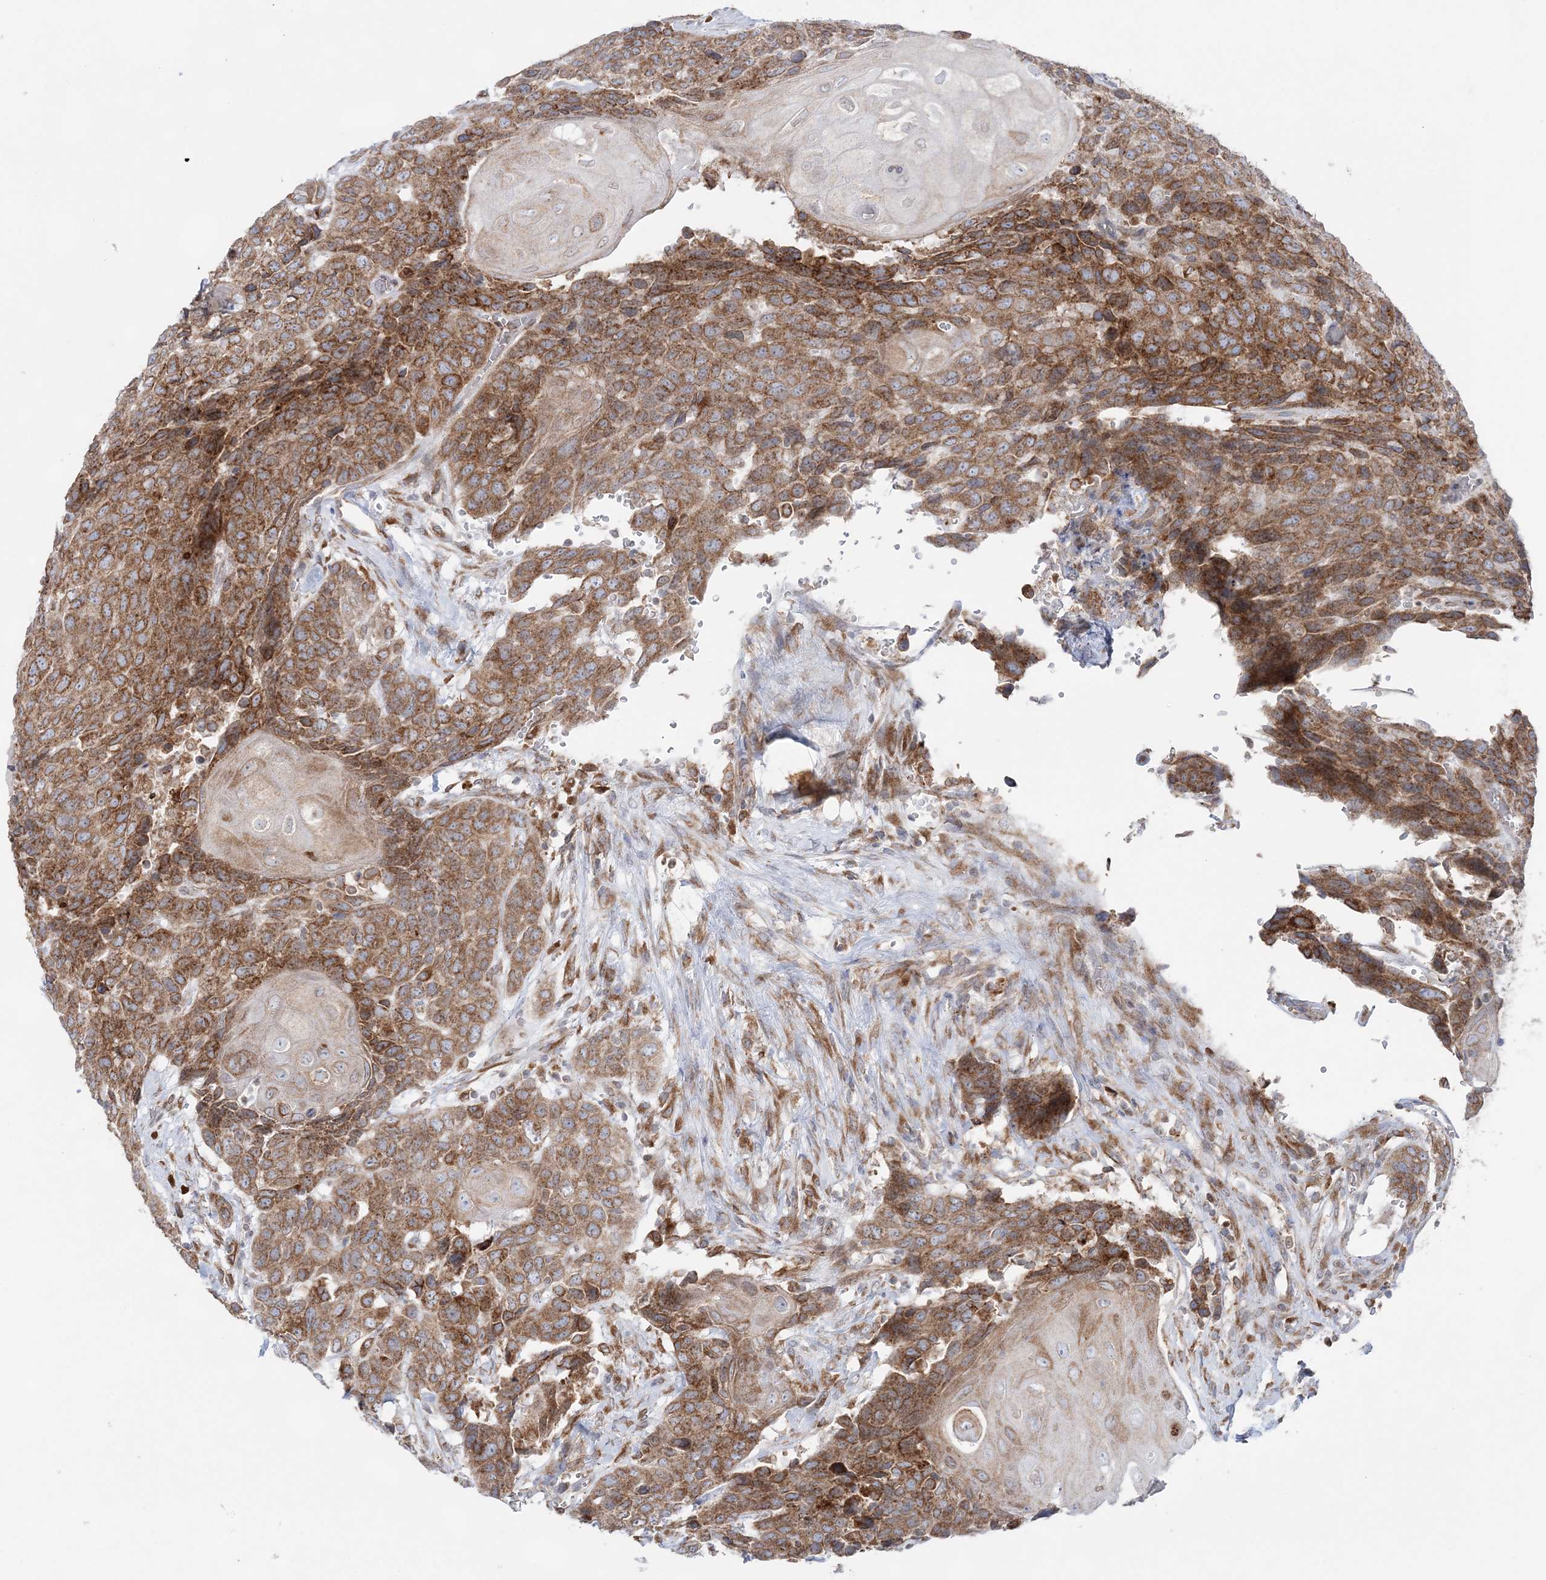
{"staining": {"intensity": "moderate", "quantity": ">75%", "location": "cytoplasmic/membranous"}, "tissue": "head and neck cancer", "cell_type": "Tumor cells", "image_type": "cancer", "snomed": [{"axis": "morphology", "description": "Squamous cell carcinoma, NOS"}, {"axis": "topography", "description": "Head-Neck"}], "caption": "Human squamous cell carcinoma (head and neck) stained for a protein (brown) reveals moderate cytoplasmic/membranous positive expression in about >75% of tumor cells.", "gene": "TMED10", "patient": {"sex": "male", "age": 66}}